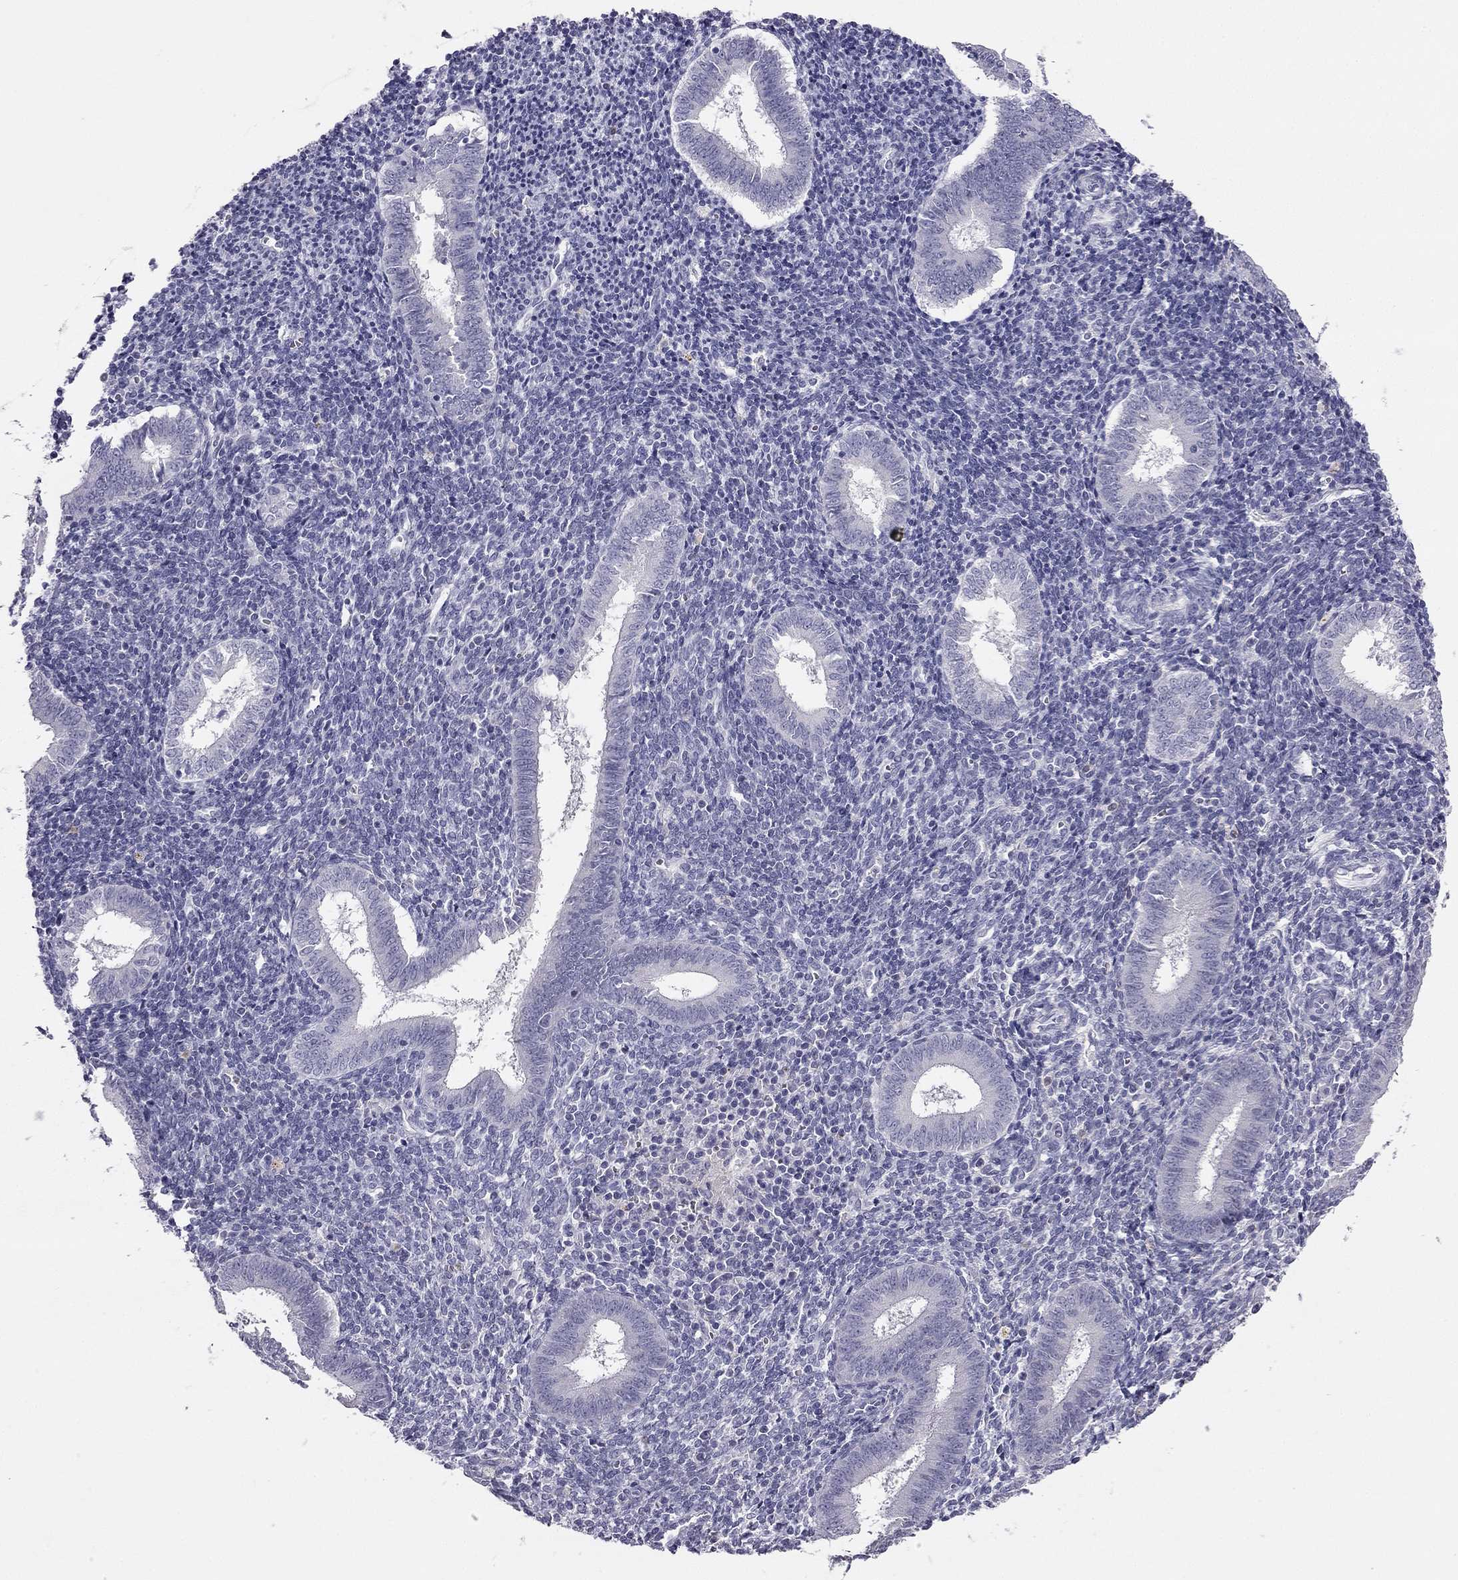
{"staining": {"intensity": "negative", "quantity": "none", "location": "none"}, "tissue": "endometrium", "cell_type": "Cells in endometrial stroma", "image_type": "normal", "snomed": [{"axis": "morphology", "description": "Normal tissue, NOS"}, {"axis": "topography", "description": "Endometrium"}], "caption": "Protein analysis of unremarkable endometrium exhibits no significant staining in cells in endometrial stroma.", "gene": "CALB2", "patient": {"sex": "female", "age": 25}}